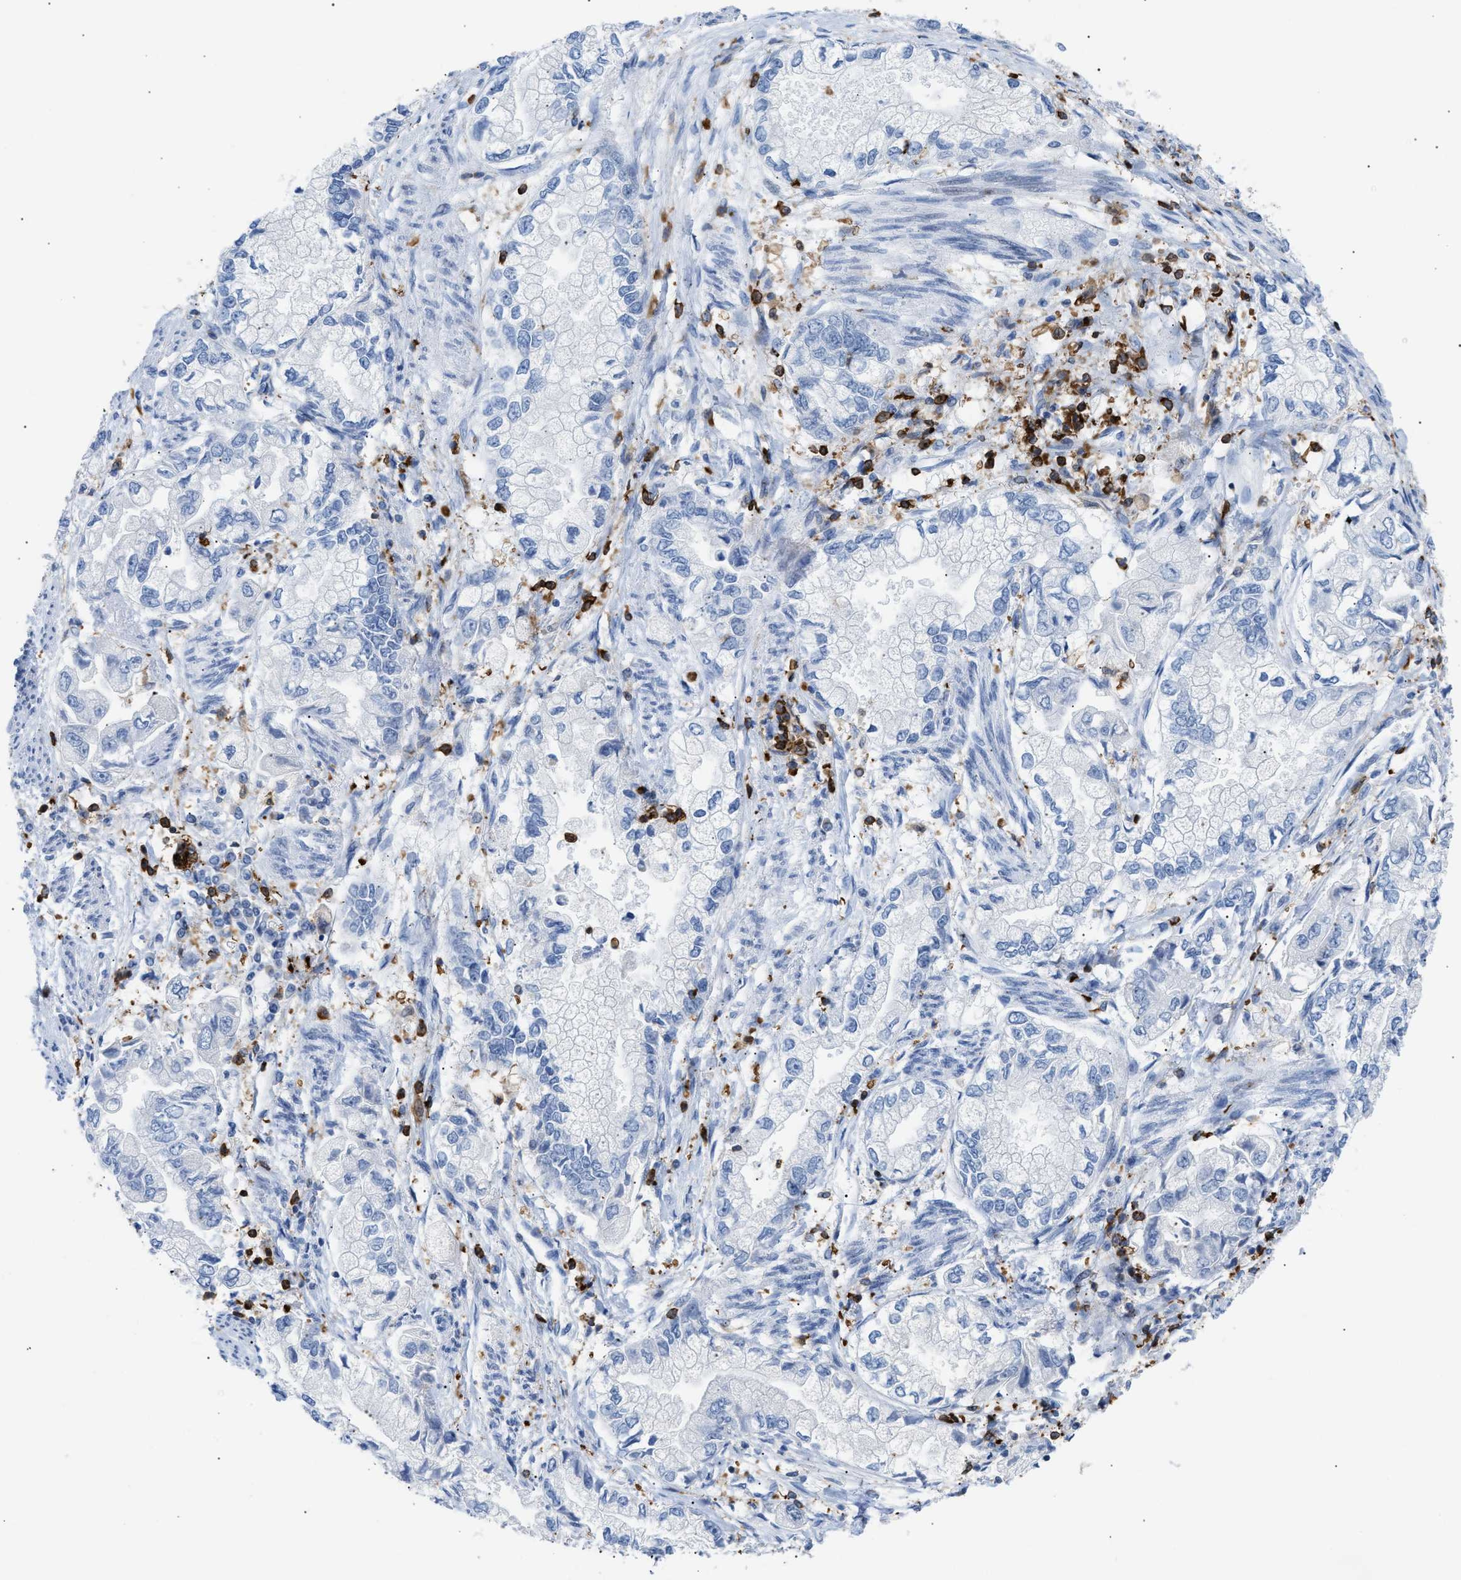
{"staining": {"intensity": "negative", "quantity": "none", "location": "none"}, "tissue": "stomach cancer", "cell_type": "Tumor cells", "image_type": "cancer", "snomed": [{"axis": "morphology", "description": "Normal tissue, NOS"}, {"axis": "morphology", "description": "Adenocarcinoma, NOS"}, {"axis": "topography", "description": "Stomach"}], "caption": "A micrograph of adenocarcinoma (stomach) stained for a protein demonstrates no brown staining in tumor cells.", "gene": "LCP1", "patient": {"sex": "male", "age": 62}}